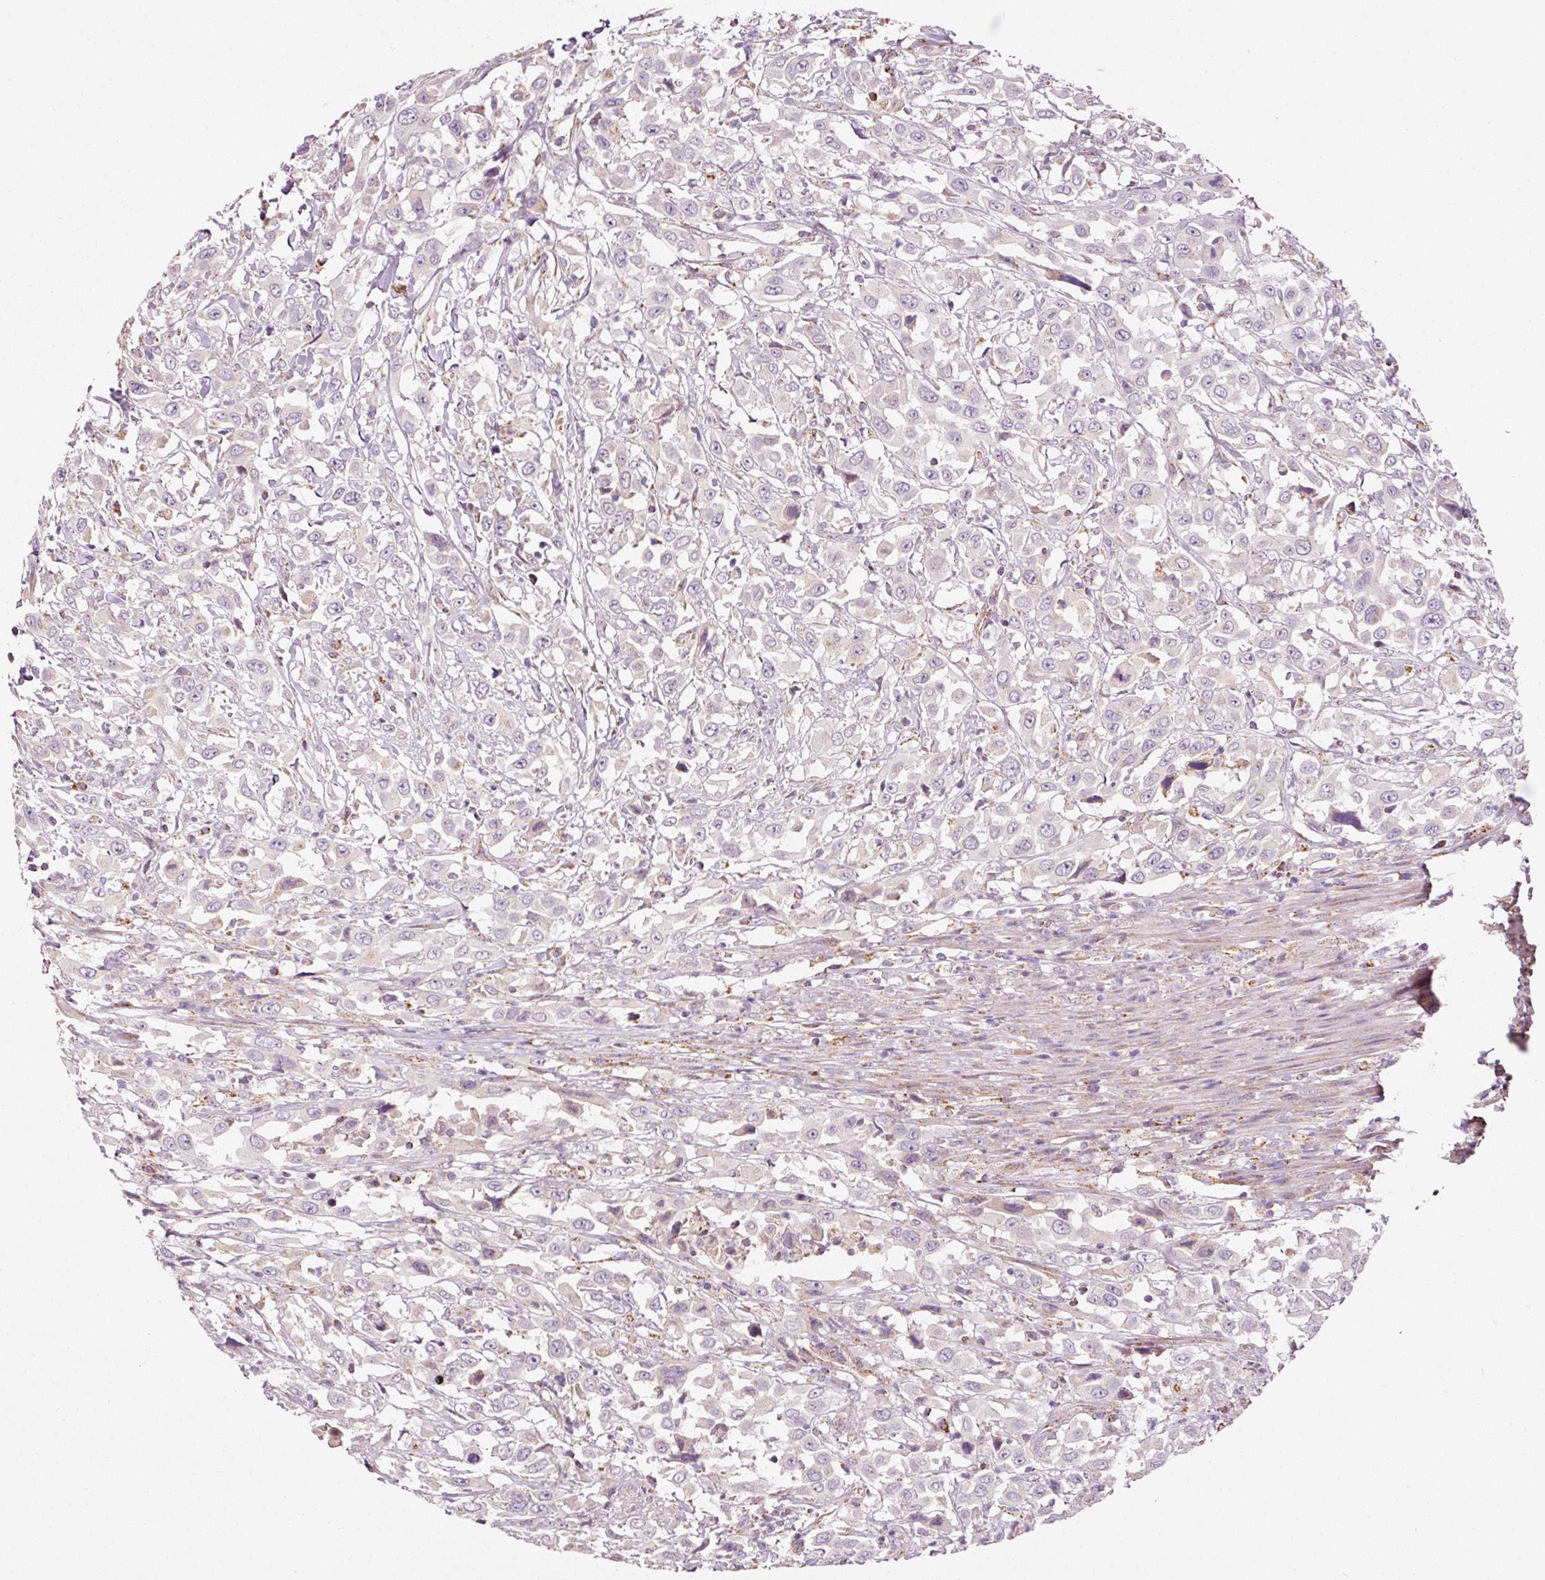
{"staining": {"intensity": "negative", "quantity": "none", "location": "none"}, "tissue": "urothelial cancer", "cell_type": "Tumor cells", "image_type": "cancer", "snomed": [{"axis": "morphology", "description": "Urothelial carcinoma, High grade"}, {"axis": "topography", "description": "Urinary bladder"}], "caption": "High magnification brightfield microscopy of high-grade urothelial carcinoma stained with DAB (3,3'-diaminobenzidine) (brown) and counterstained with hematoxylin (blue): tumor cells show no significant expression.", "gene": "NDUFB4", "patient": {"sex": "male", "age": 61}}